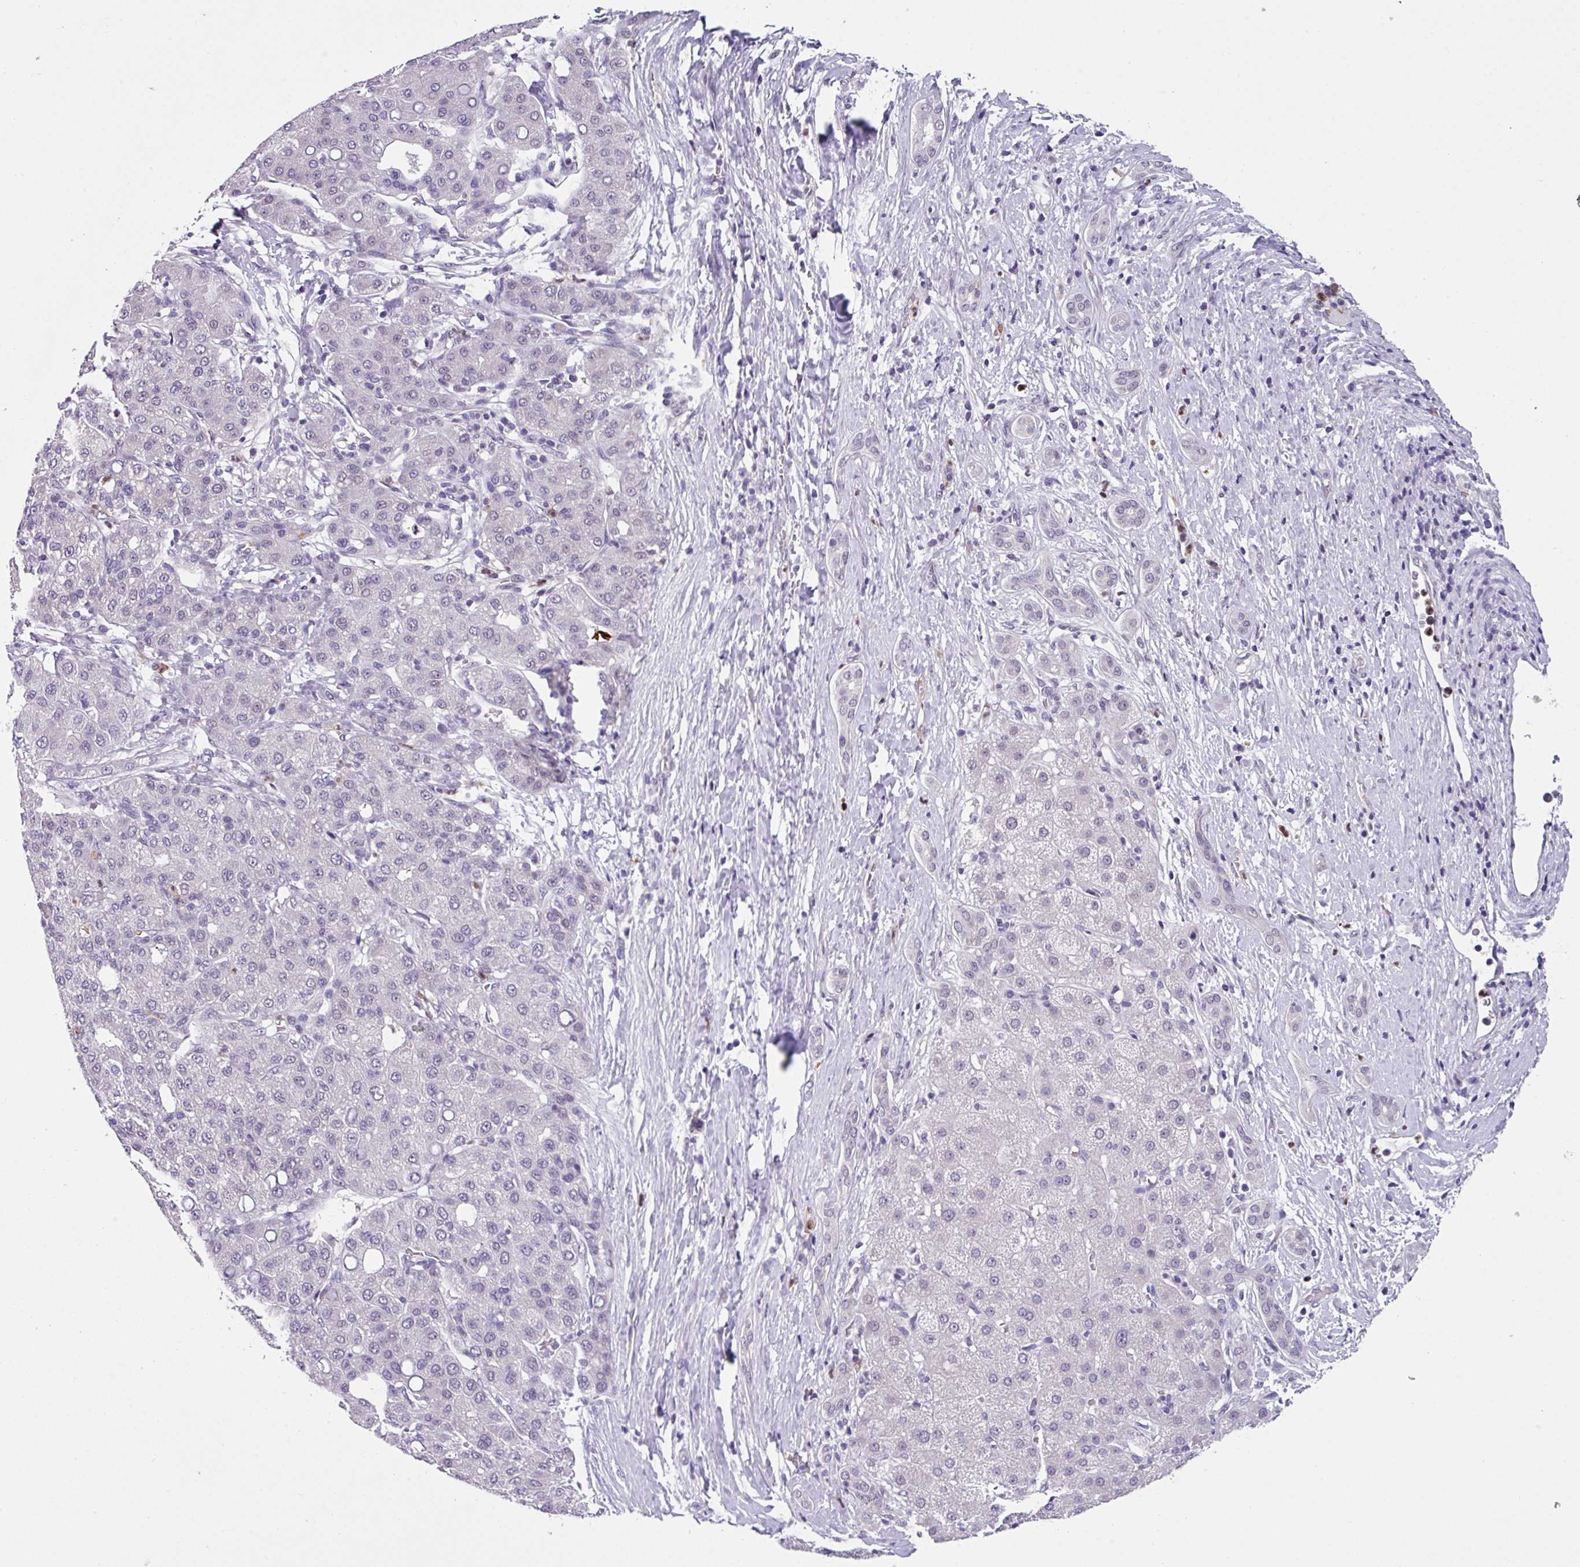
{"staining": {"intensity": "negative", "quantity": "none", "location": "none"}, "tissue": "liver cancer", "cell_type": "Tumor cells", "image_type": "cancer", "snomed": [{"axis": "morphology", "description": "Carcinoma, Hepatocellular, NOS"}, {"axis": "topography", "description": "Liver"}], "caption": "A high-resolution histopathology image shows immunohistochemistry (IHC) staining of hepatocellular carcinoma (liver), which shows no significant positivity in tumor cells.", "gene": "ZFP3", "patient": {"sex": "male", "age": 65}}